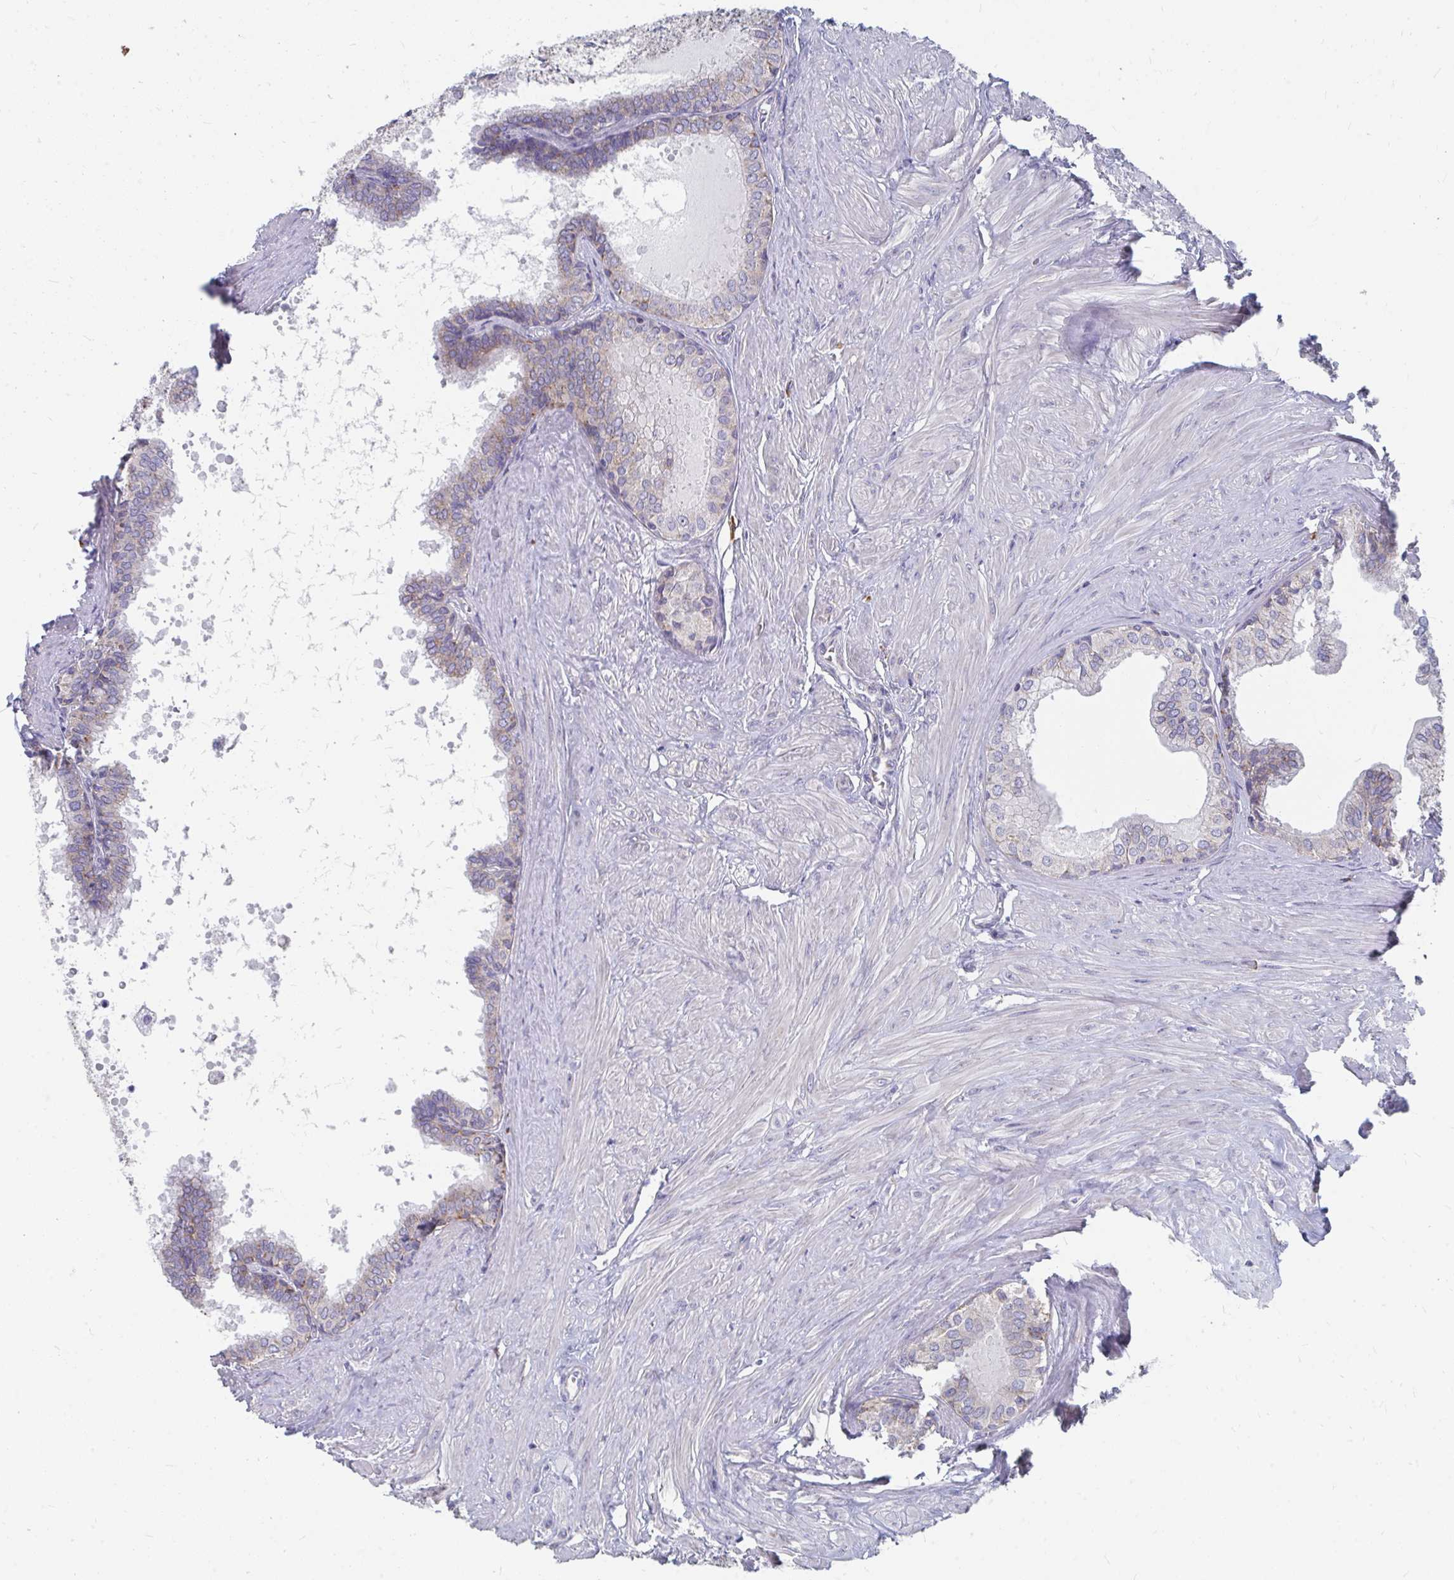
{"staining": {"intensity": "weak", "quantity": "25%-75%", "location": "cytoplasmic/membranous"}, "tissue": "prostate", "cell_type": "Glandular cells", "image_type": "normal", "snomed": [{"axis": "morphology", "description": "Normal tissue, NOS"}, {"axis": "topography", "description": "Prostate"}, {"axis": "topography", "description": "Peripheral nerve tissue"}], "caption": "Protein staining reveals weak cytoplasmic/membranous expression in about 25%-75% of glandular cells in unremarkable prostate. The staining was performed using DAB to visualize the protein expression in brown, while the nuclei were stained in blue with hematoxylin (Magnification: 20x).", "gene": "PABIR3", "patient": {"sex": "male", "age": 55}}